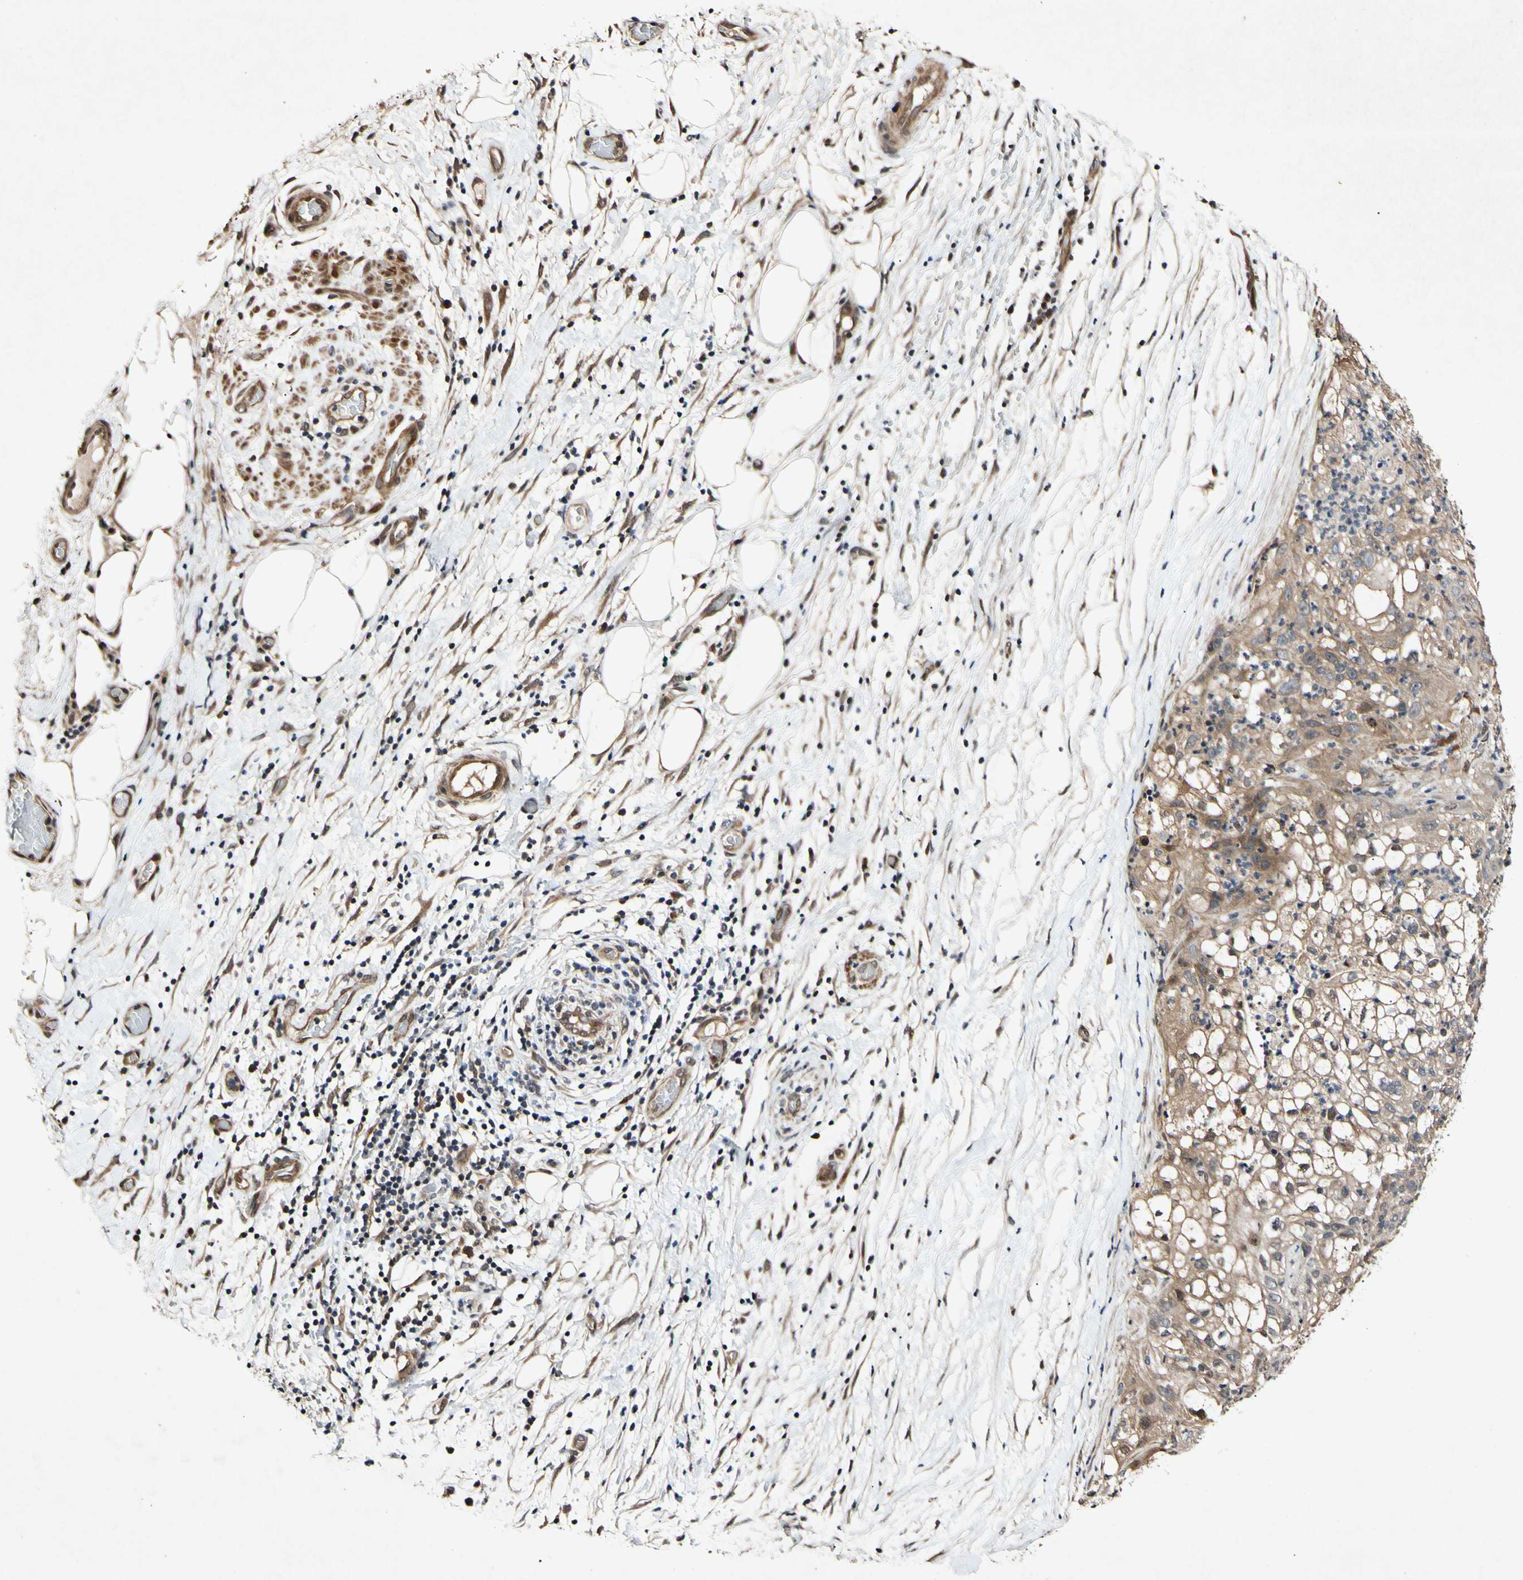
{"staining": {"intensity": "weak", "quantity": ">75%", "location": "cytoplasmic/membranous"}, "tissue": "lung cancer", "cell_type": "Tumor cells", "image_type": "cancer", "snomed": [{"axis": "morphology", "description": "Inflammation, NOS"}, {"axis": "morphology", "description": "Squamous cell carcinoma, NOS"}, {"axis": "topography", "description": "Lymph node"}, {"axis": "topography", "description": "Soft tissue"}, {"axis": "topography", "description": "Lung"}], "caption": "Lung cancer (squamous cell carcinoma) was stained to show a protein in brown. There is low levels of weak cytoplasmic/membranous staining in approximately >75% of tumor cells. The protein is stained brown, and the nuclei are stained in blue (DAB (3,3'-diaminobenzidine) IHC with brightfield microscopy, high magnification).", "gene": "CSNK1E", "patient": {"sex": "male", "age": 66}}